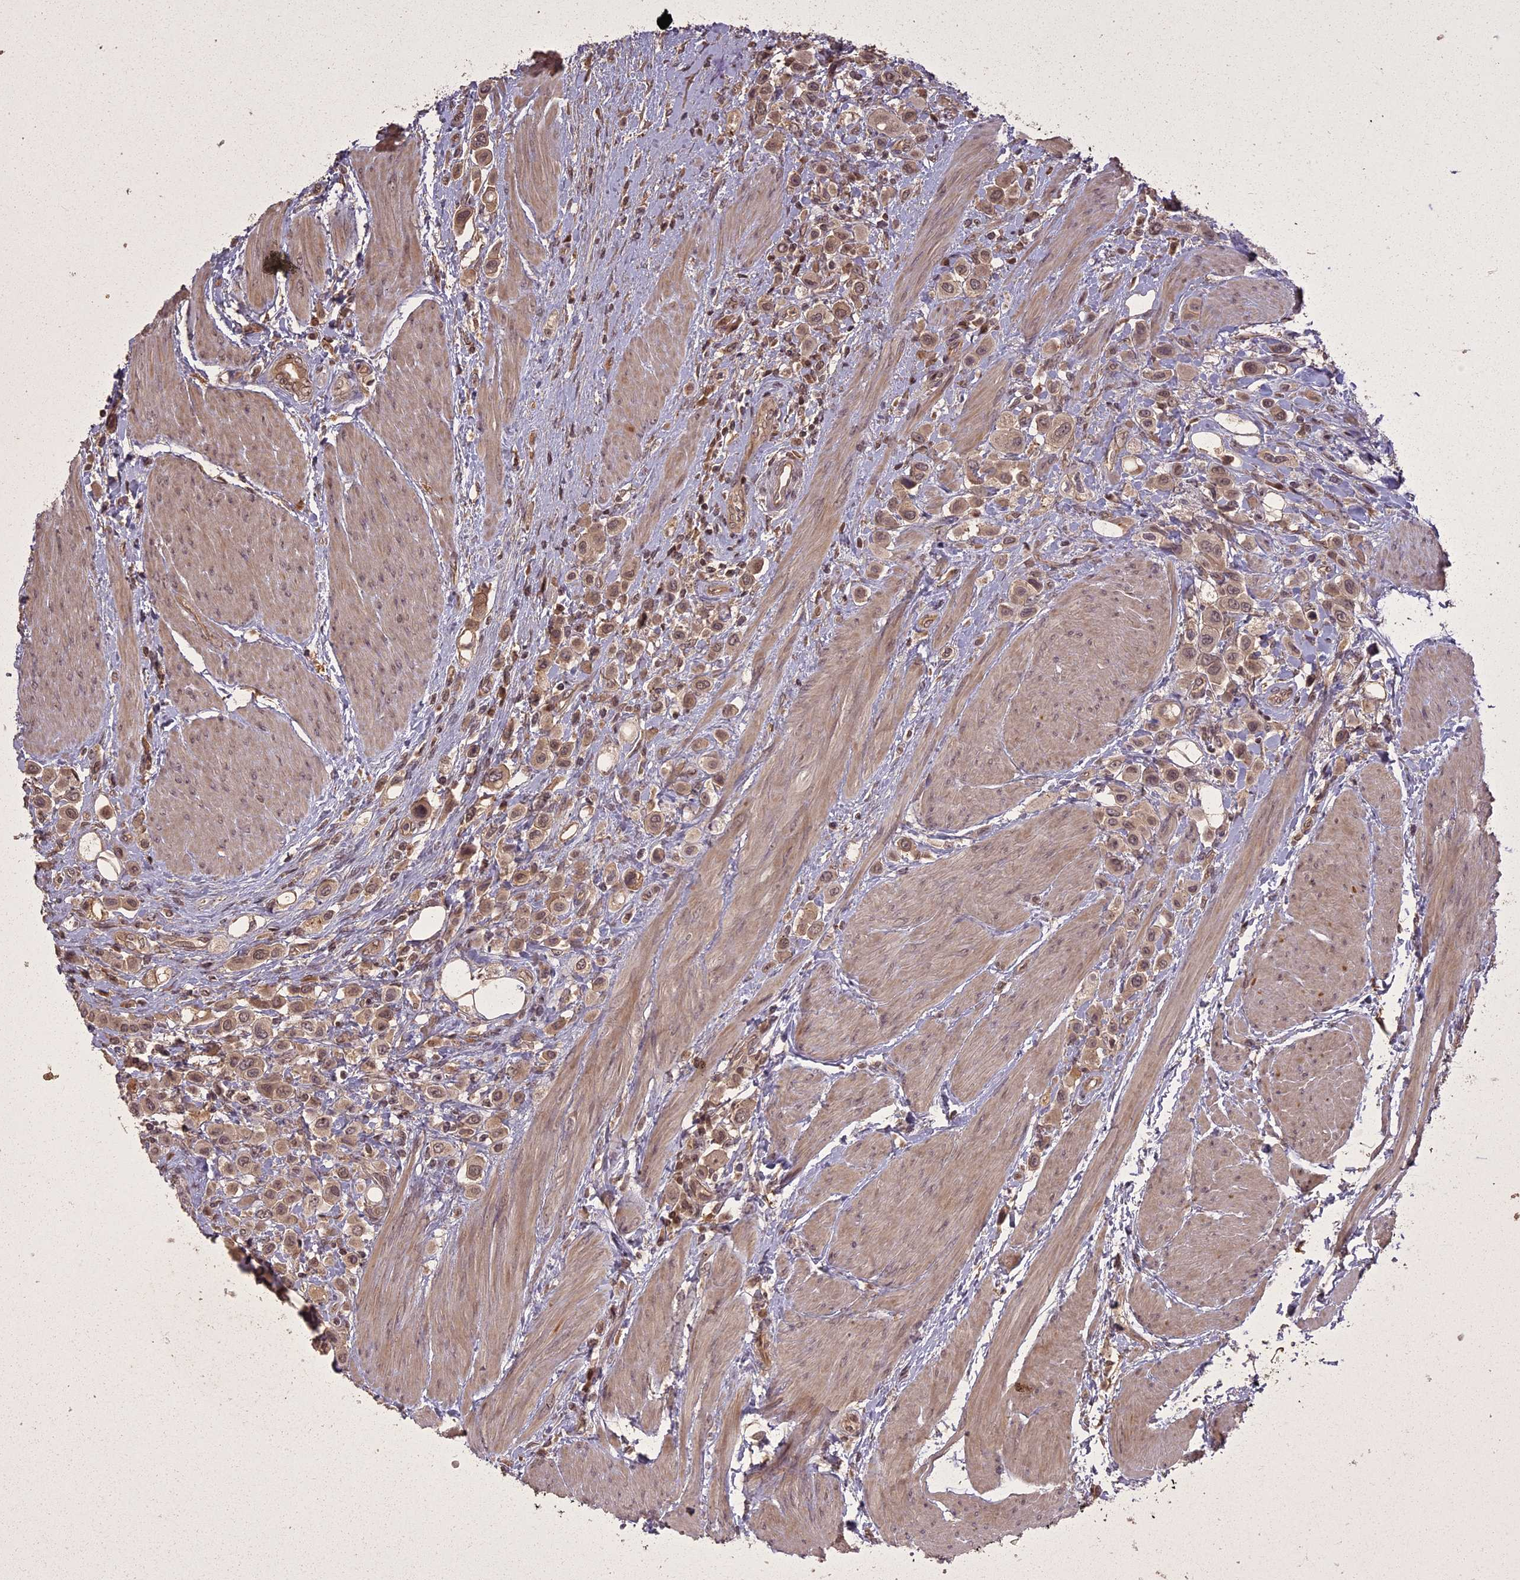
{"staining": {"intensity": "moderate", "quantity": ">75%", "location": "cytoplasmic/membranous,nuclear"}, "tissue": "urothelial cancer", "cell_type": "Tumor cells", "image_type": "cancer", "snomed": [{"axis": "morphology", "description": "Urothelial carcinoma, High grade"}, {"axis": "topography", "description": "Urinary bladder"}], "caption": "DAB immunohistochemical staining of urothelial cancer reveals moderate cytoplasmic/membranous and nuclear protein expression in approximately >75% of tumor cells.", "gene": "ING5", "patient": {"sex": "male", "age": 50}}